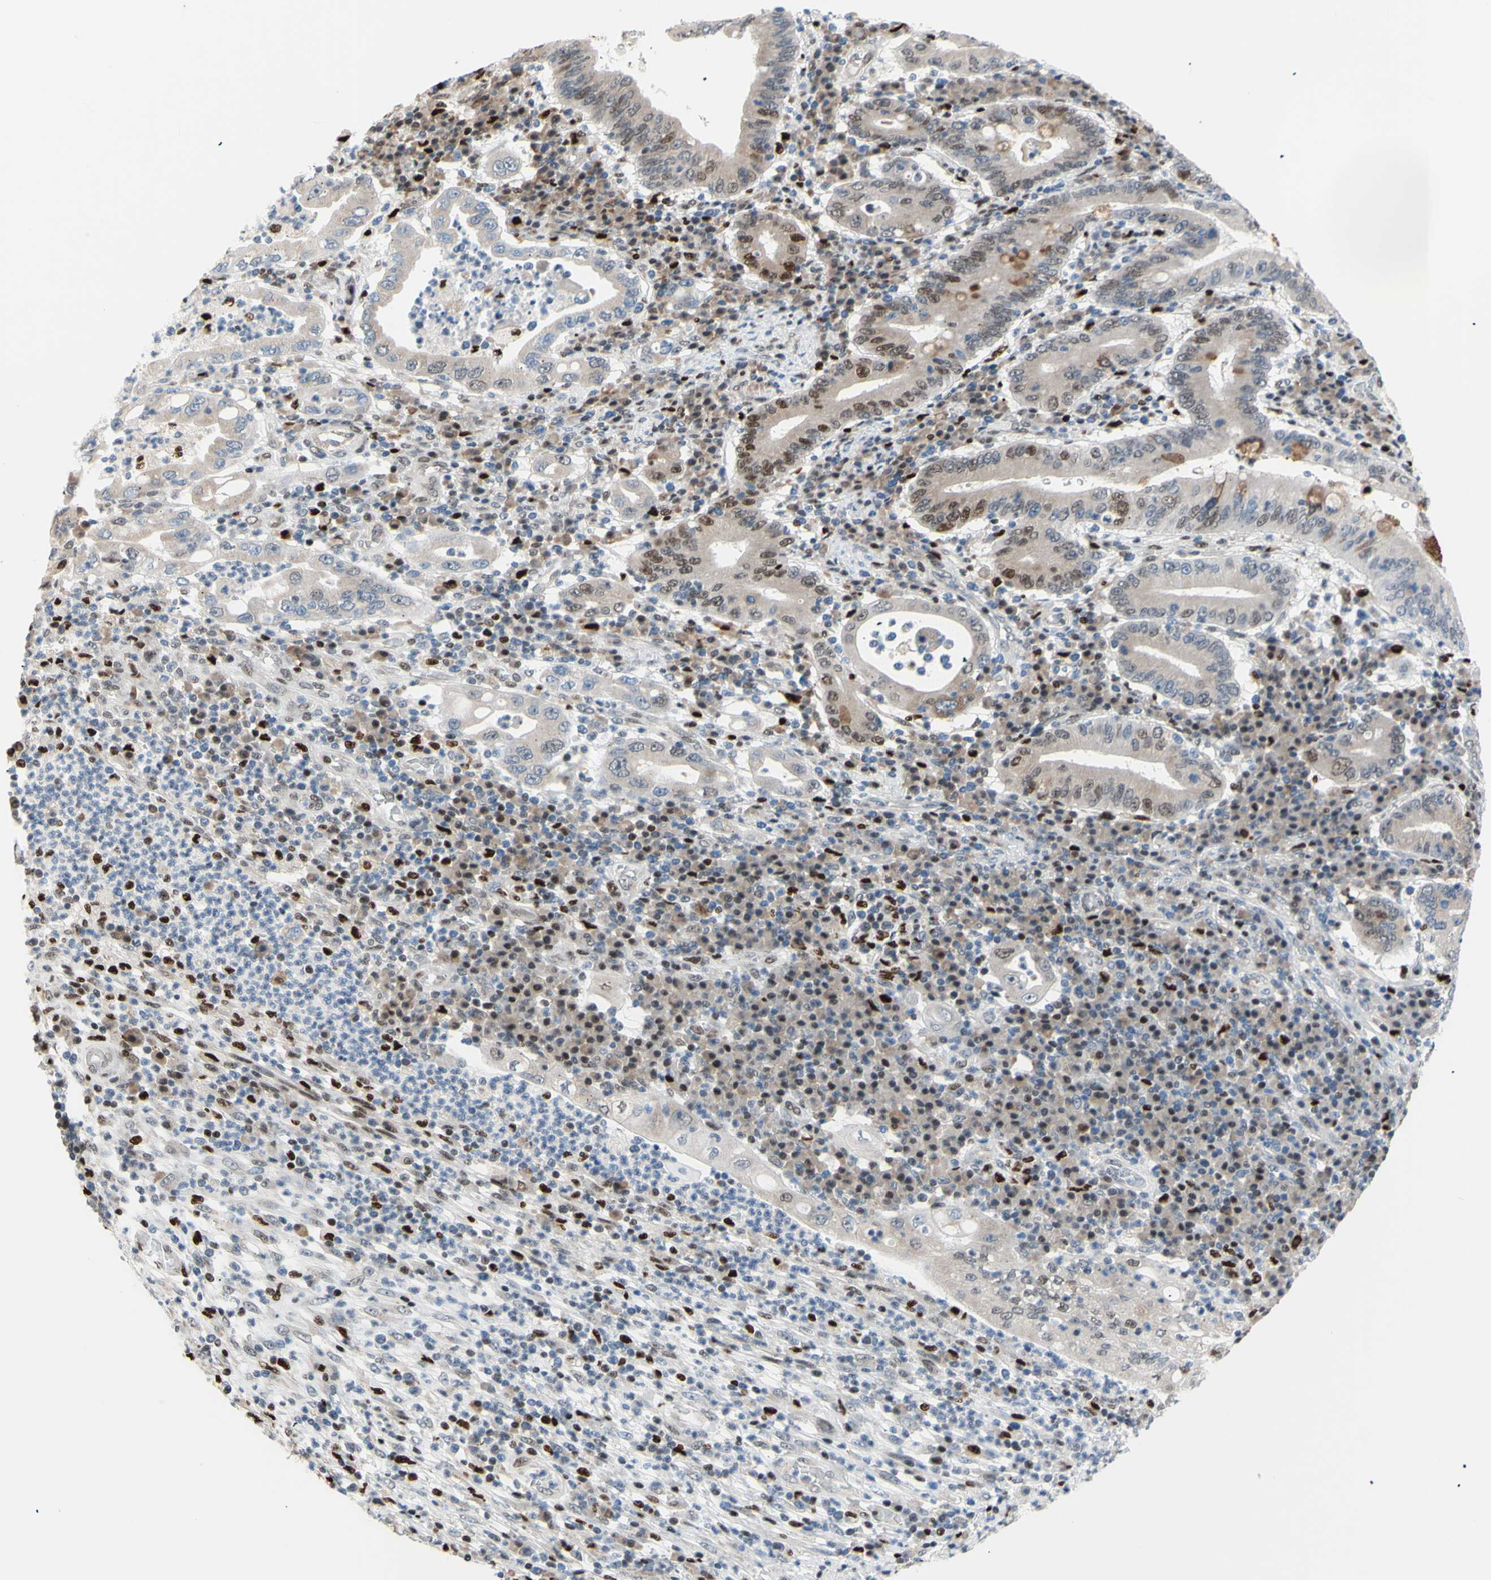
{"staining": {"intensity": "weak", "quantity": "<25%", "location": "cytoplasmic/membranous,nuclear"}, "tissue": "stomach cancer", "cell_type": "Tumor cells", "image_type": "cancer", "snomed": [{"axis": "morphology", "description": "Normal tissue, NOS"}, {"axis": "morphology", "description": "Adenocarcinoma, NOS"}, {"axis": "topography", "description": "Esophagus"}, {"axis": "topography", "description": "Stomach, upper"}, {"axis": "topography", "description": "Peripheral nerve tissue"}], "caption": "This photomicrograph is of adenocarcinoma (stomach) stained with IHC to label a protein in brown with the nuclei are counter-stained blue. There is no expression in tumor cells.", "gene": "EED", "patient": {"sex": "male", "age": 62}}